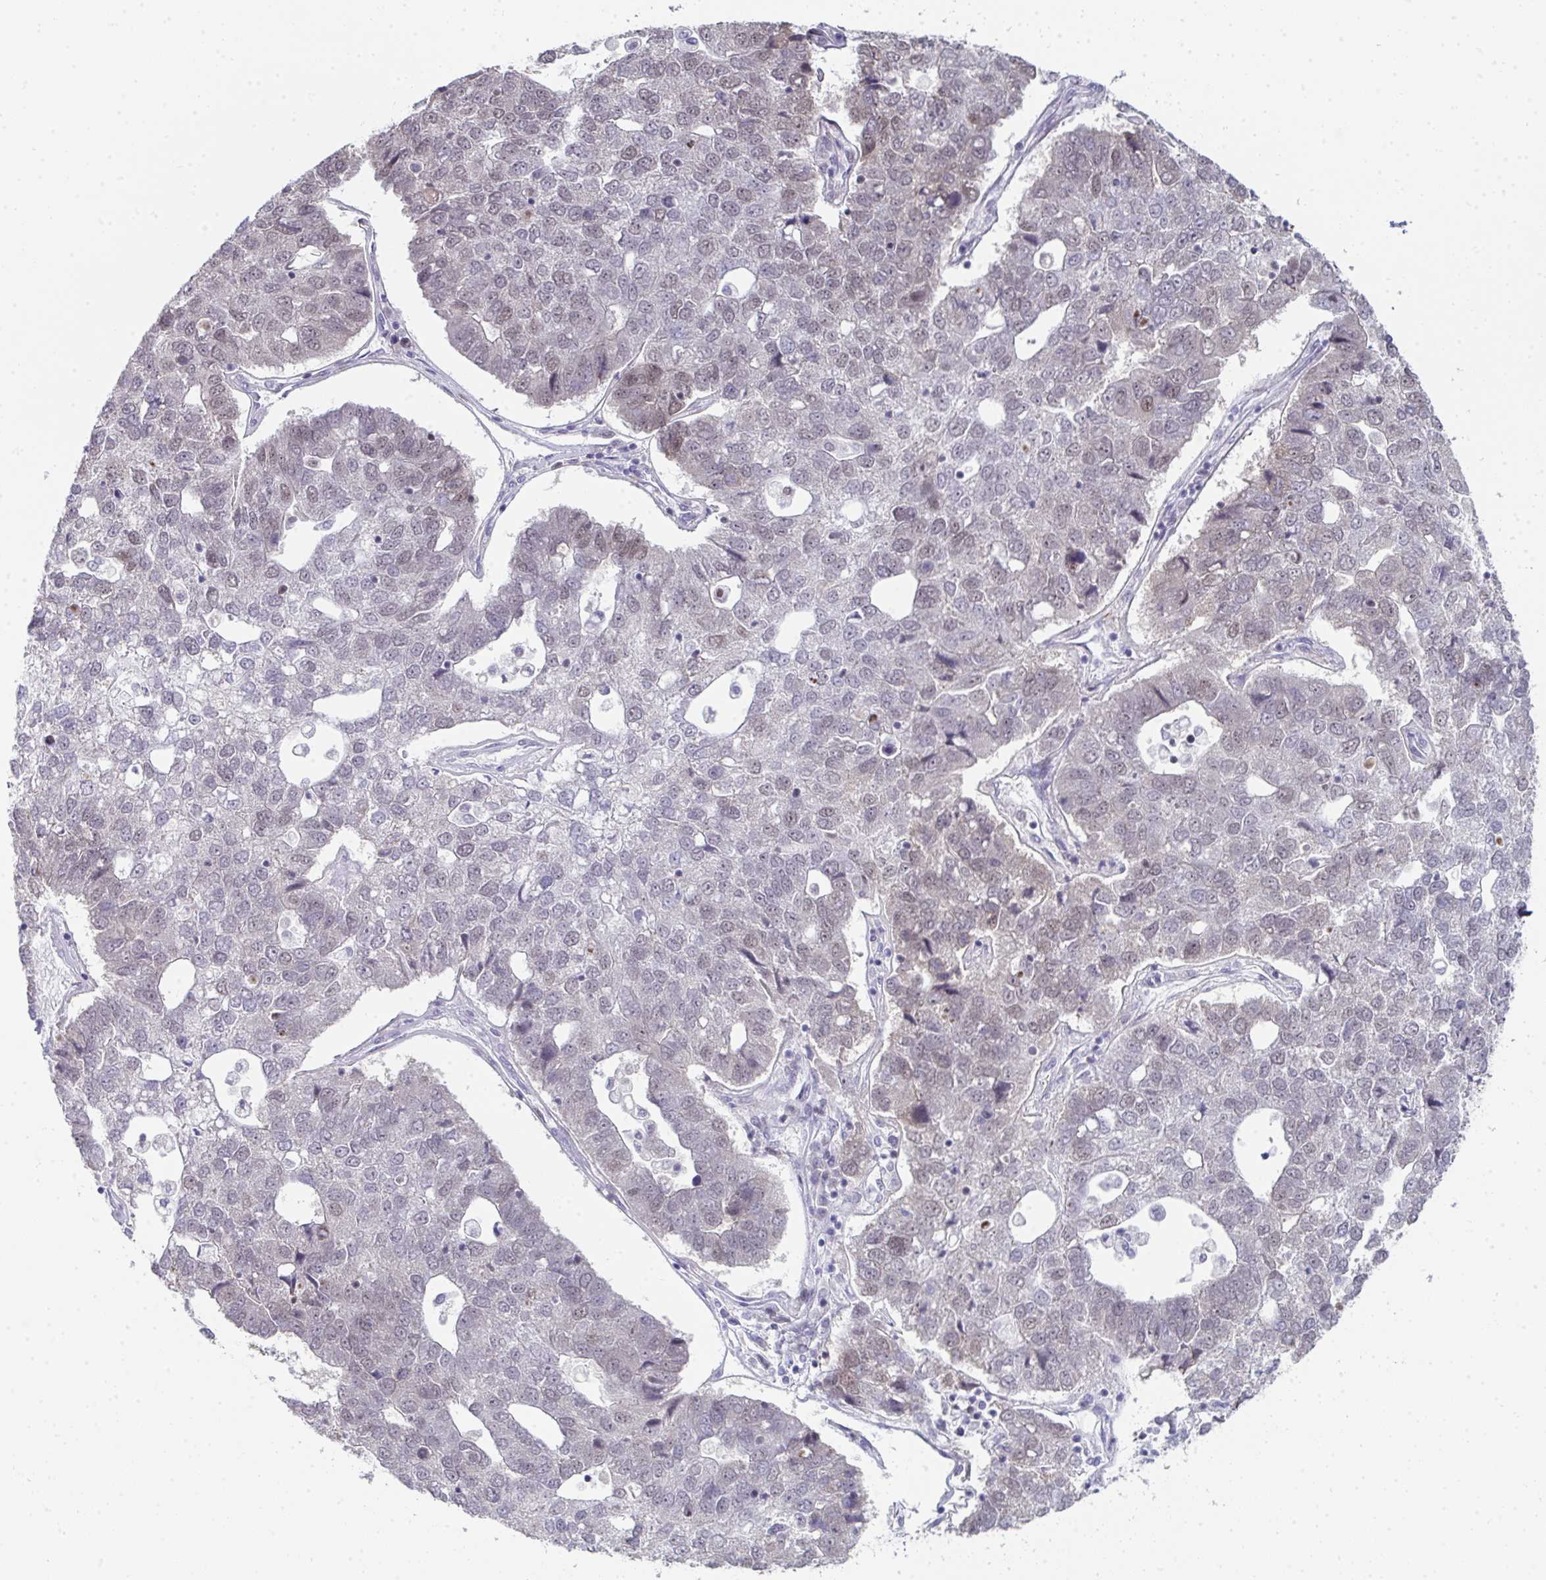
{"staining": {"intensity": "weak", "quantity": "<25%", "location": "nuclear"}, "tissue": "pancreatic cancer", "cell_type": "Tumor cells", "image_type": "cancer", "snomed": [{"axis": "morphology", "description": "Adenocarcinoma, NOS"}, {"axis": "topography", "description": "Pancreas"}], "caption": "IHC photomicrograph of pancreatic cancer (adenocarcinoma) stained for a protein (brown), which demonstrates no expression in tumor cells.", "gene": "GINS2", "patient": {"sex": "female", "age": 61}}